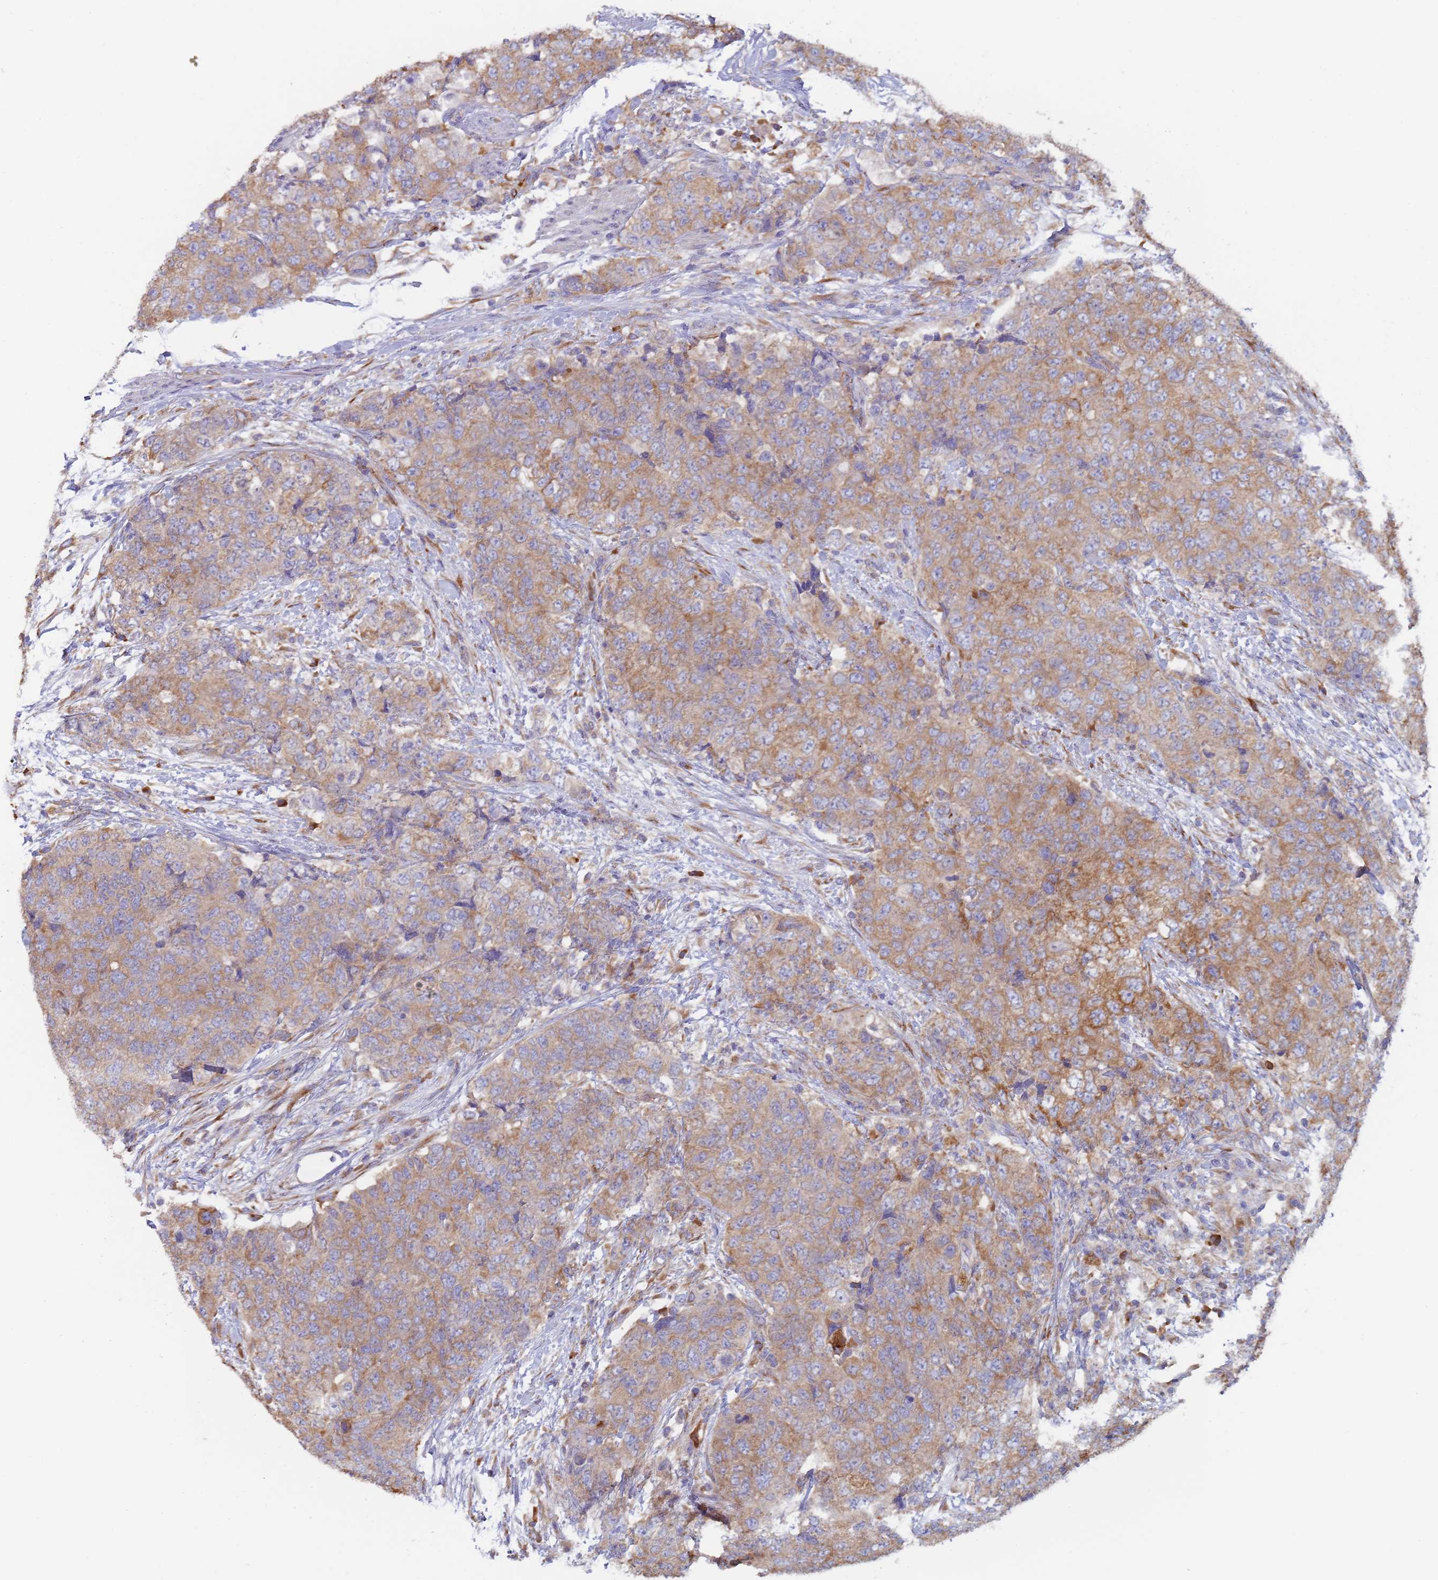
{"staining": {"intensity": "moderate", "quantity": ">75%", "location": "cytoplasmic/membranous"}, "tissue": "urothelial cancer", "cell_type": "Tumor cells", "image_type": "cancer", "snomed": [{"axis": "morphology", "description": "Urothelial carcinoma, High grade"}, {"axis": "topography", "description": "Urinary bladder"}], "caption": "Immunohistochemical staining of human urothelial carcinoma (high-grade) exhibits moderate cytoplasmic/membranous protein positivity in approximately >75% of tumor cells. Ihc stains the protein in brown and the nuclei are stained blue.", "gene": "ZNF844", "patient": {"sex": "female", "age": 78}}